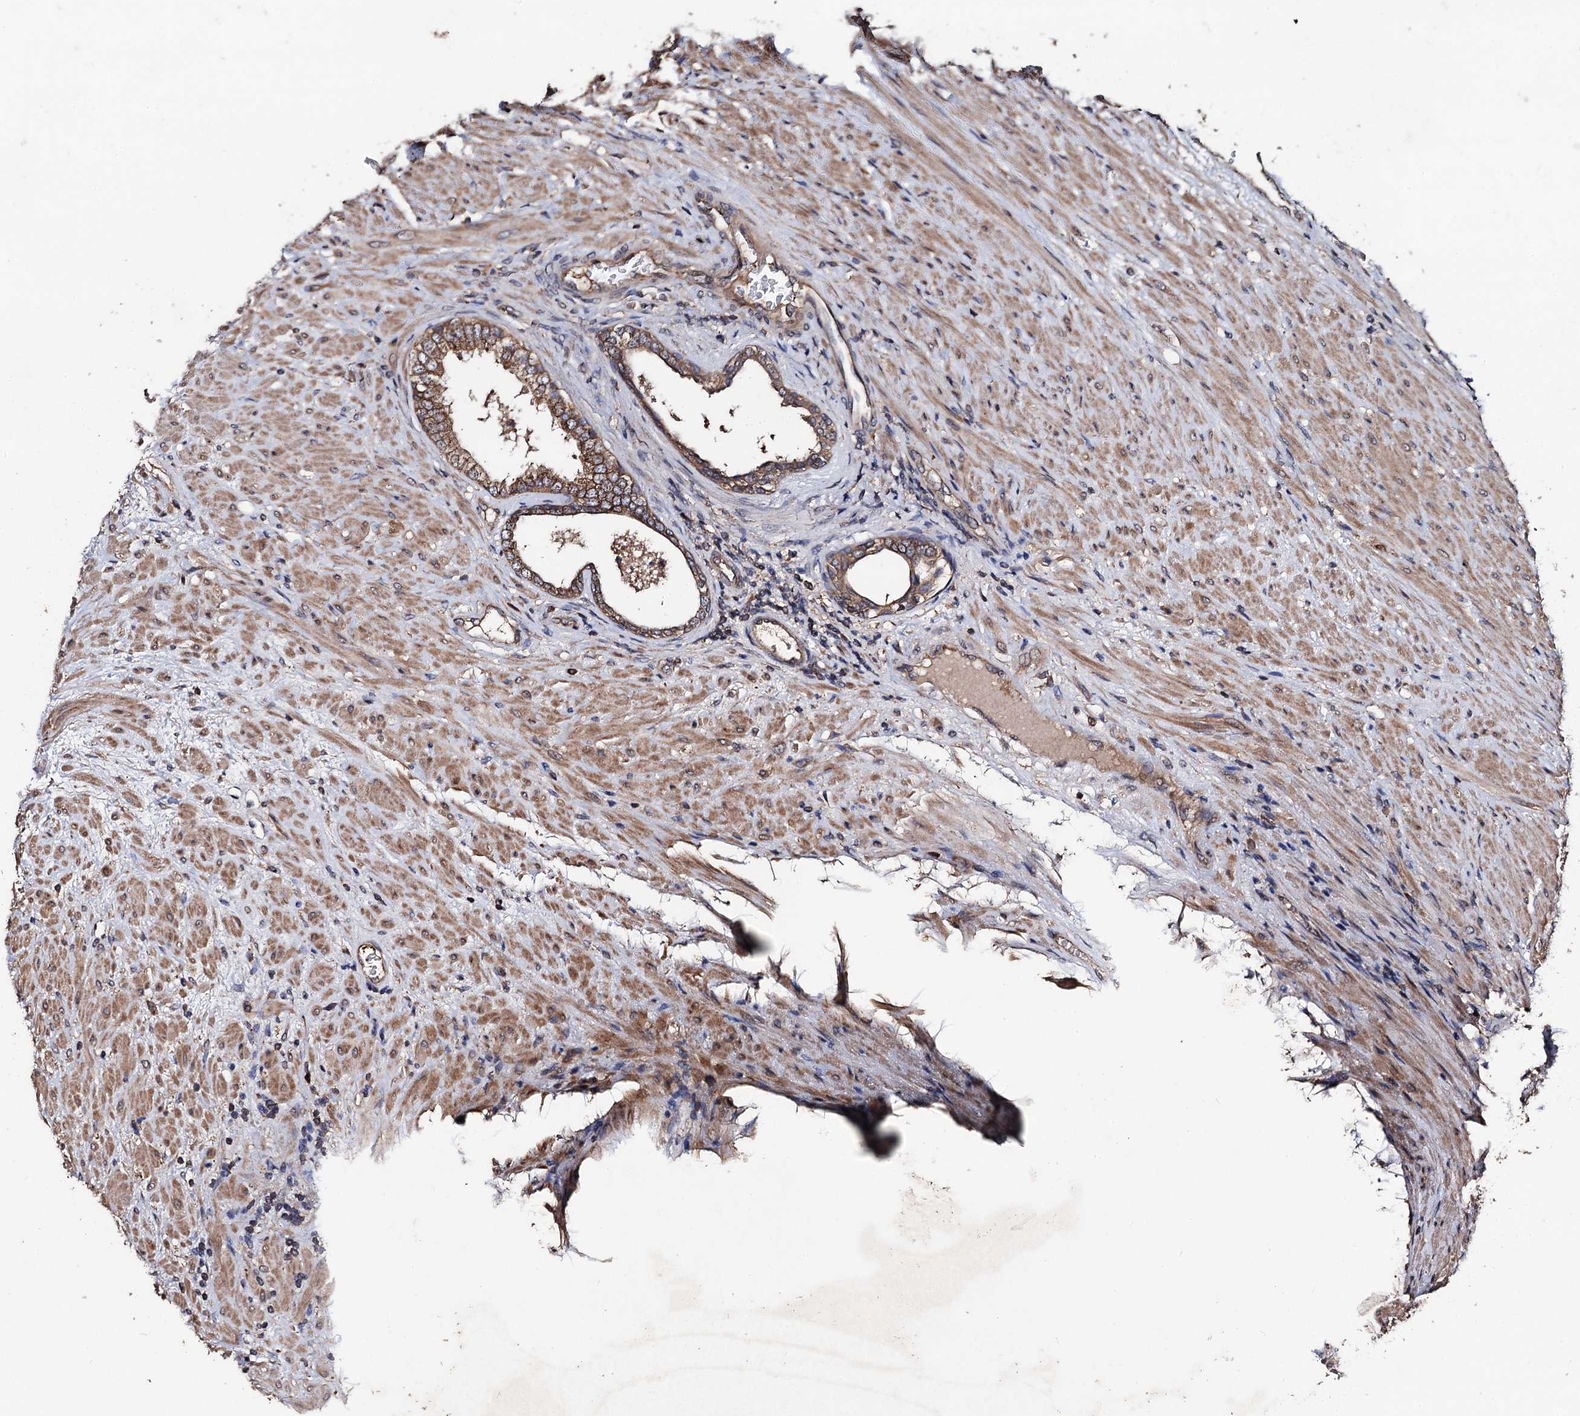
{"staining": {"intensity": "moderate", "quantity": ">75%", "location": "cytoplasmic/membranous"}, "tissue": "prostate", "cell_type": "Glandular cells", "image_type": "normal", "snomed": [{"axis": "morphology", "description": "Normal tissue, NOS"}, {"axis": "topography", "description": "Prostate"}], "caption": "Protein expression by IHC demonstrates moderate cytoplasmic/membranous staining in approximately >75% of glandular cells in normal prostate.", "gene": "PPTC7", "patient": {"sex": "male", "age": 76}}